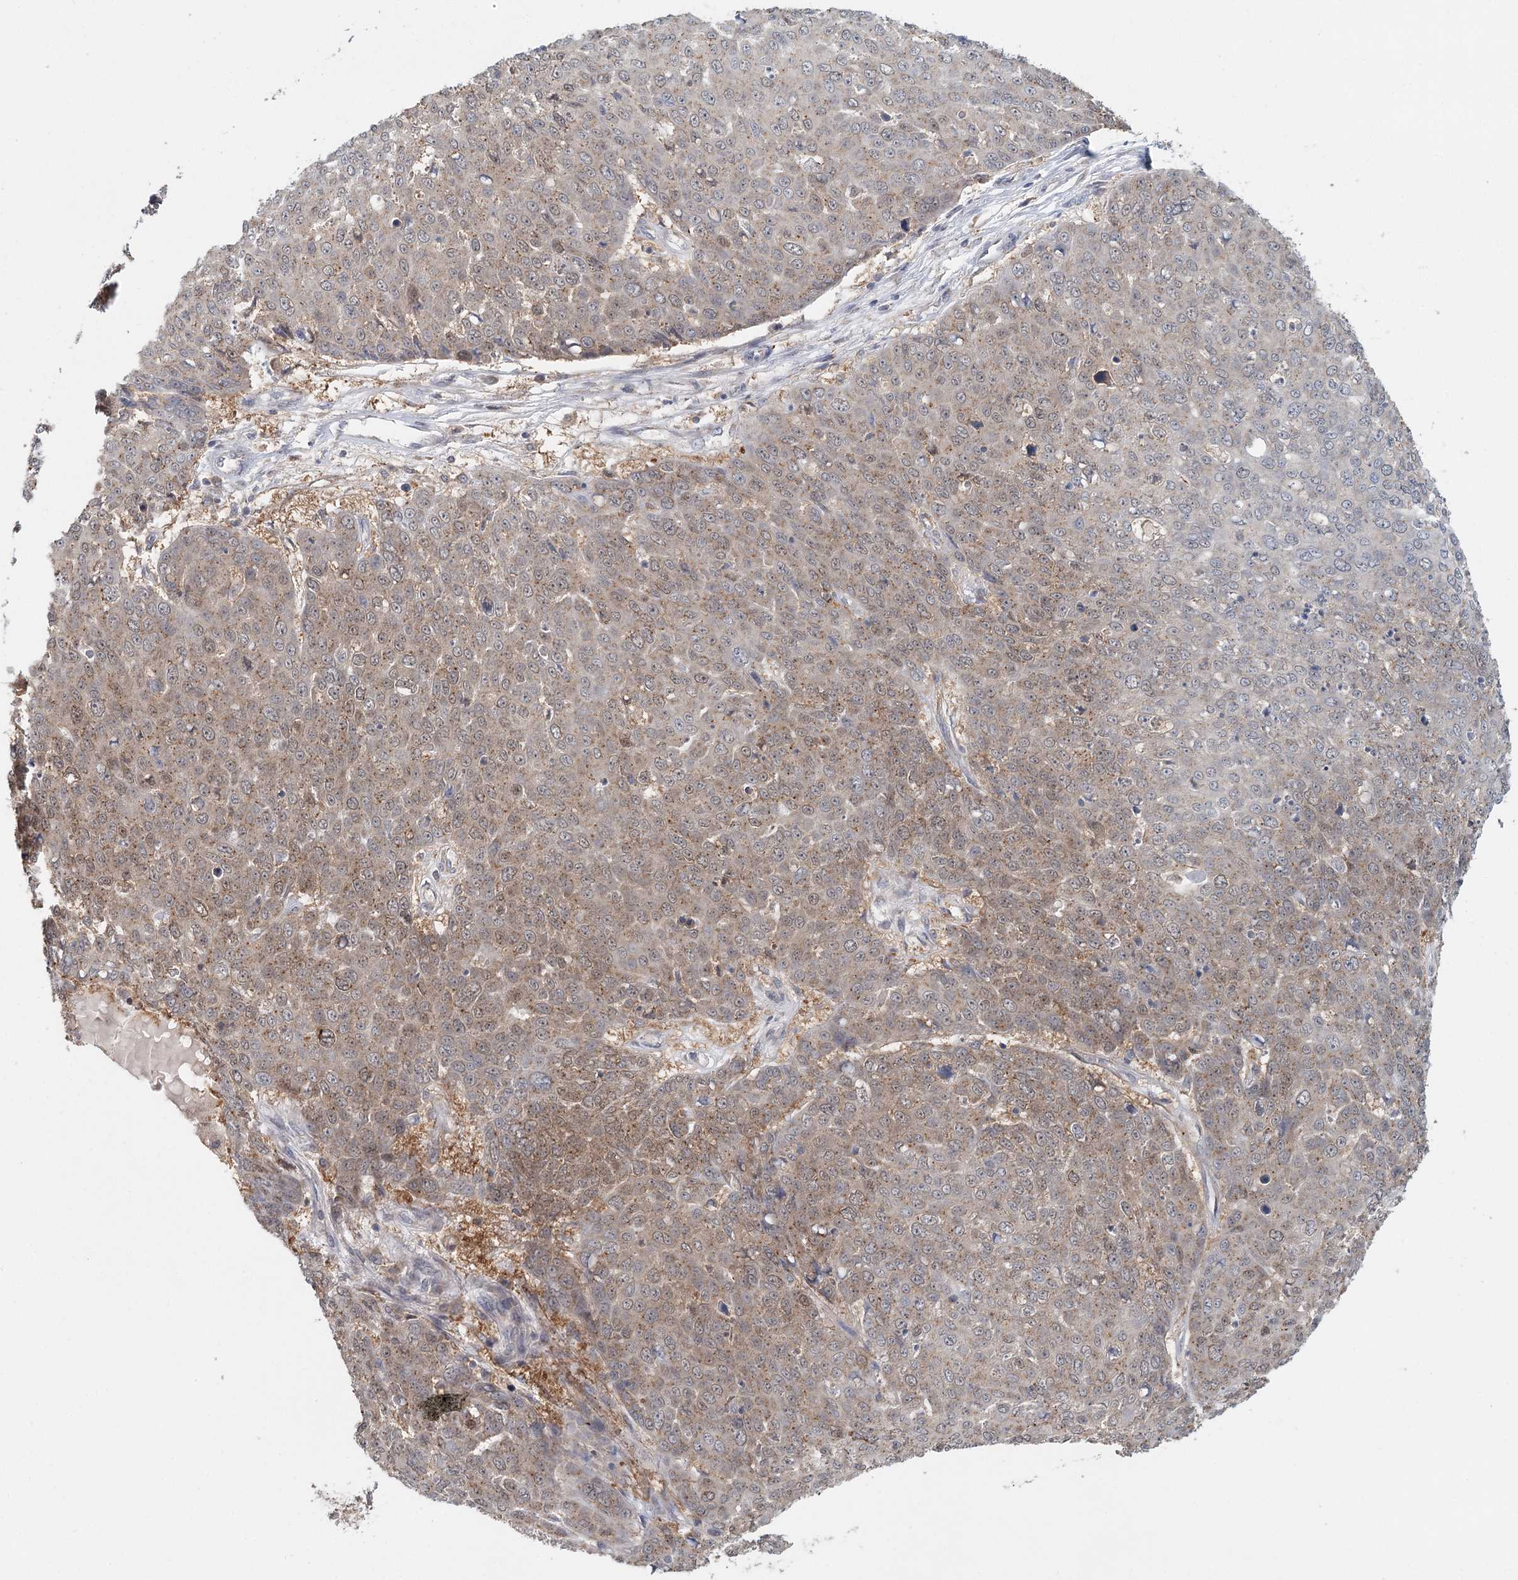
{"staining": {"intensity": "moderate", "quantity": "25%-75%", "location": "cytoplasmic/membranous"}, "tissue": "skin cancer", "cell_type": "Tumor cells", "image_type": "cancer", "snomed": [{"axis": "morphology", "description": "Squamous cell carcinoma, NOS"}, {"axis": "topography", "description": "Skin"}], "caption": "Immunohistochemistry (IHC) photomicrograph of neoplastic tissue: skin cancer stained using immunohistochemistry demonstrates medium levels of moderate protein expression localized specifically in the cytoplasmic/membranous of tumor cells, appearing as a cytoplasmic/membranous brown color.", "gene": "ADK", "patient": {"sex": "male", "age": 71}}